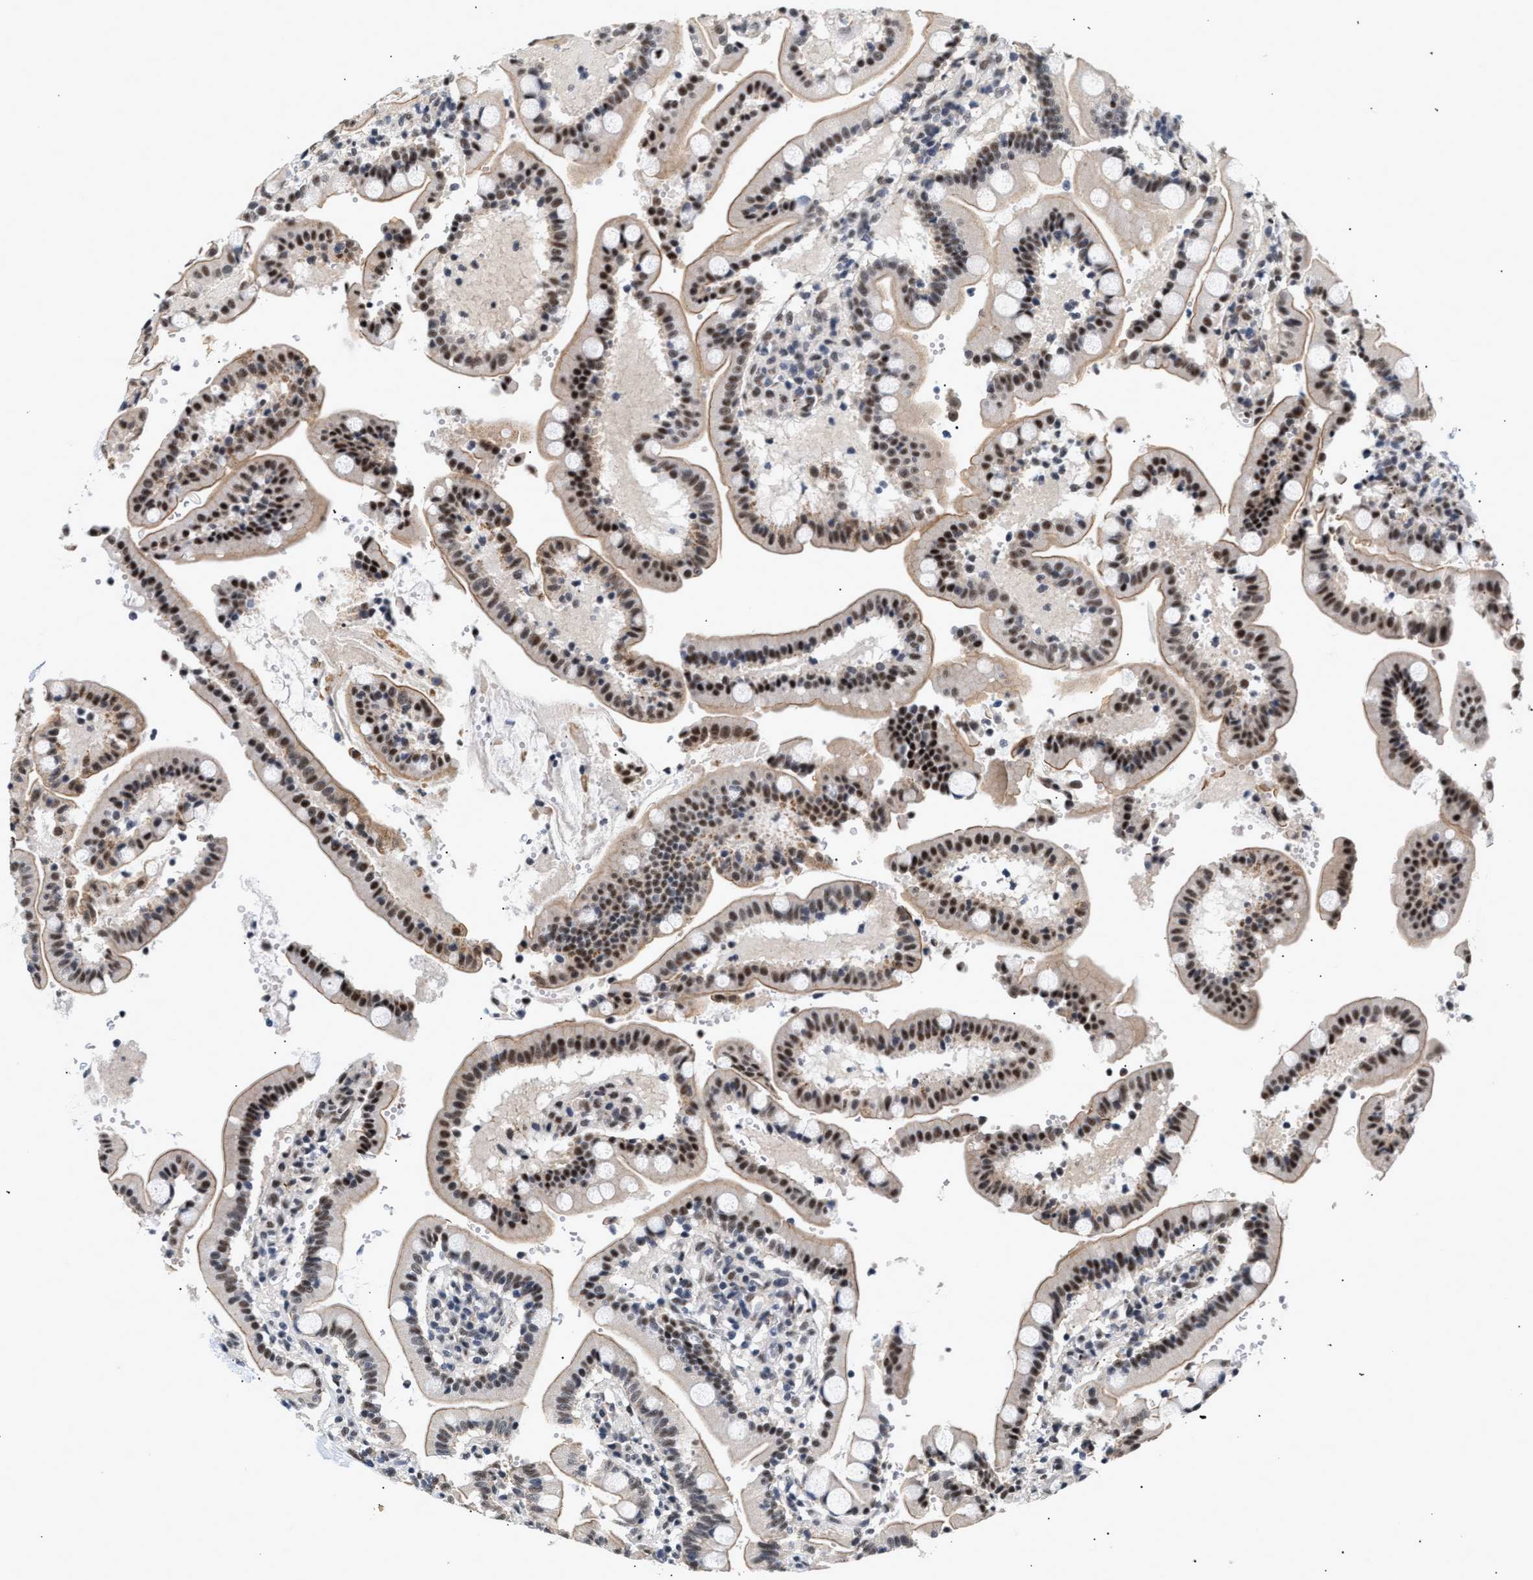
{"staining": {"intensity": "moderate", "quantity": "<25%", "location": "nuclear"}, "tissue": "duodenum", "cell_type": "Glandular cells", "image_type": "normal", "snomed": [{"axis": "morphology", "description": "Normal tissue, NOS"}, {"axis": "topography", "description": "Small intestine, NOS"}], "caption": "Immunohistochemical staining of benign duodenum exhibits <25% levels of moderate nuclear protein expression in about <25% of glandular cells.", "gene": "THOC1", "patient": {"sex": "female", "age": 71}}